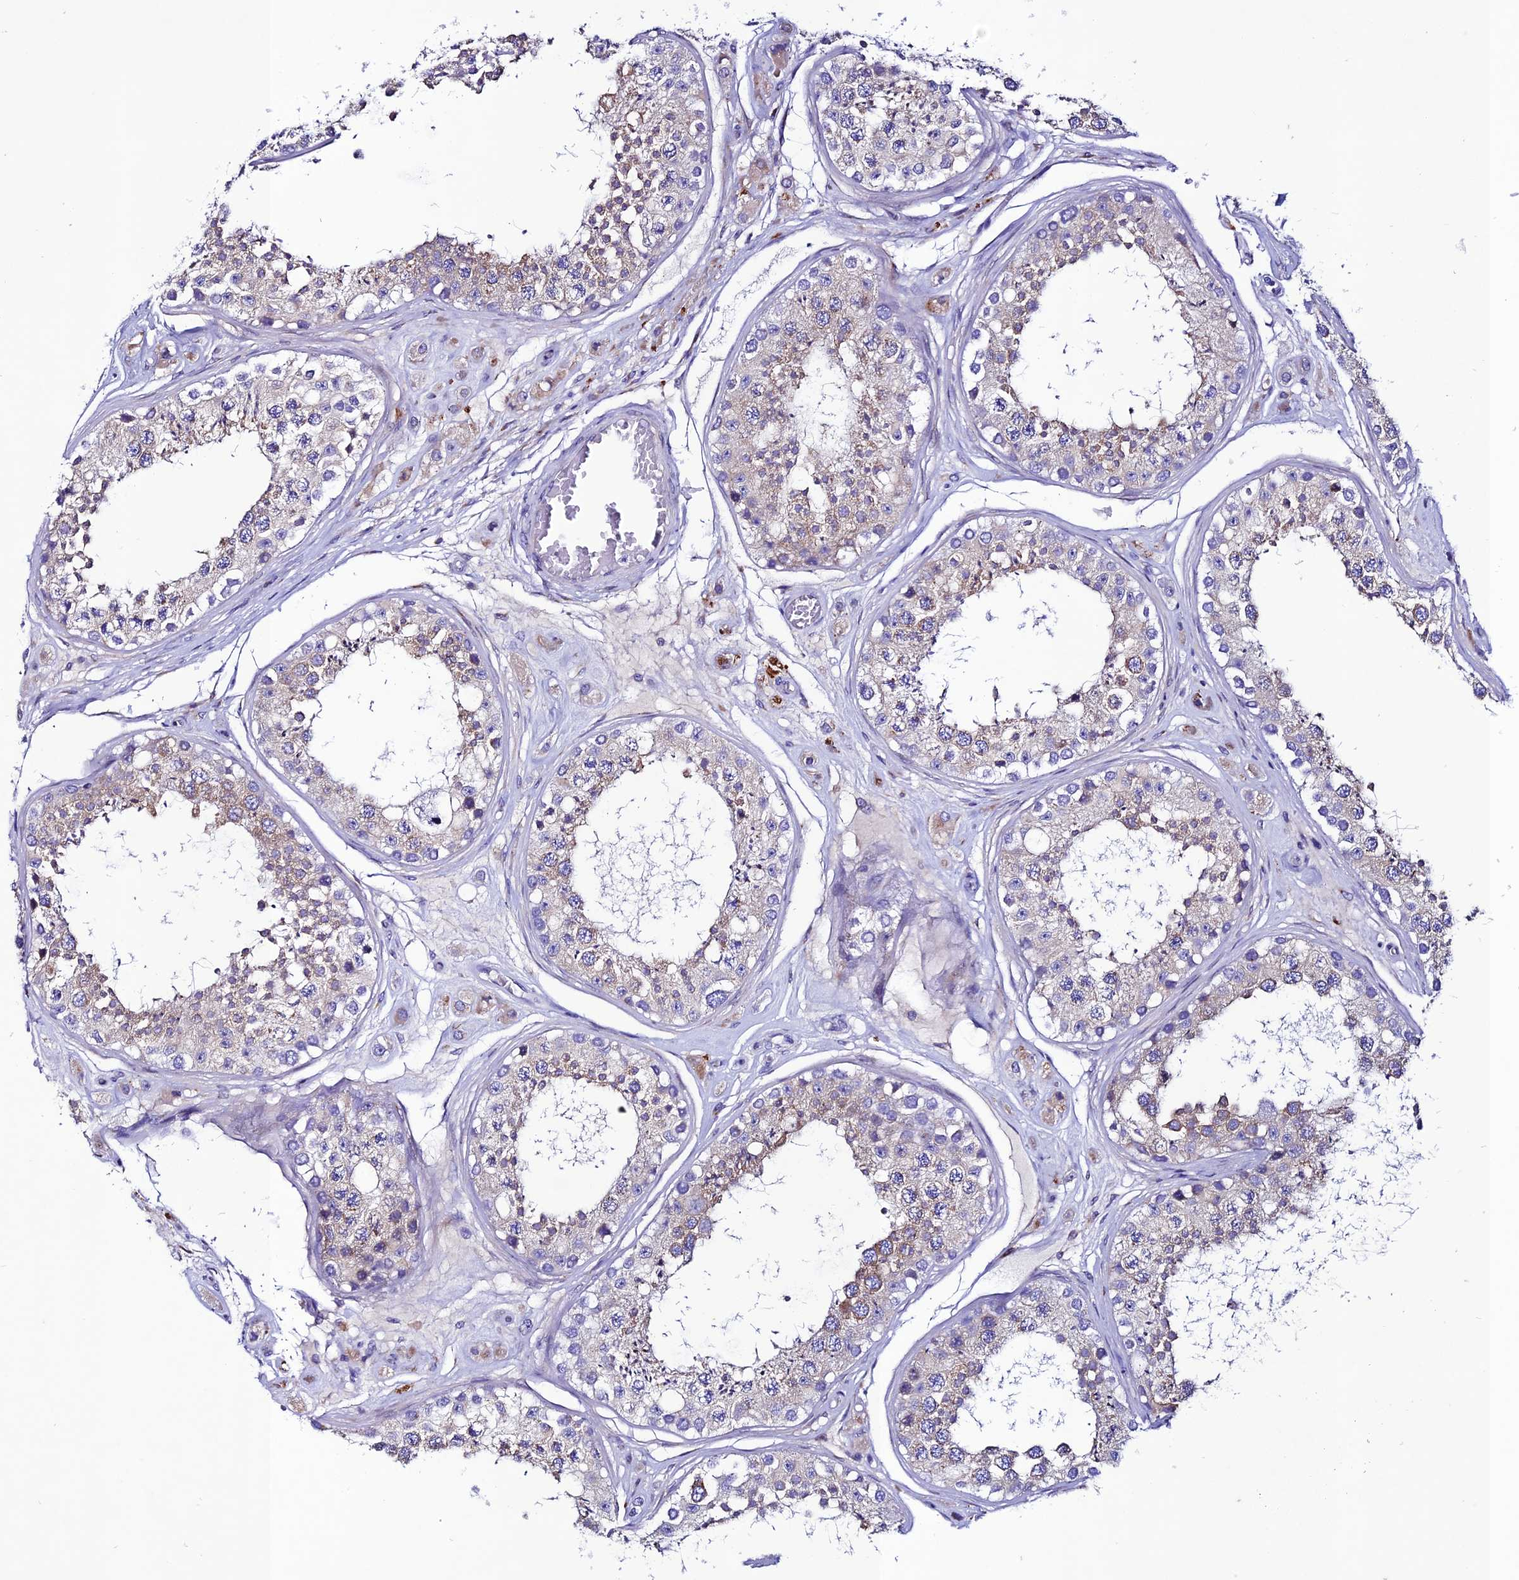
{"staining": {"intensity": "moderate", "quantity": "25%-75%", "location": "cytoplasmic/membranous"}, "tissue": "testis", "cell_type": "Cells in seminiferous ducts", "image_type": "normal", "snomed": [{"axis": "morphology", "description": "Normal tissue, NOS"}, {"axis": "topography", "description": "Testis"}], "caption": "The histopathology image shows staining of normal testis, revealing moderate cytoplasmic/membranous protein staining (brown color) within cells in seminiferous ducts. (IHC, brightfield microscopy, high magnification).", "gene": "OR51Q1", "patient": {"sex": "male", "age": 25}}